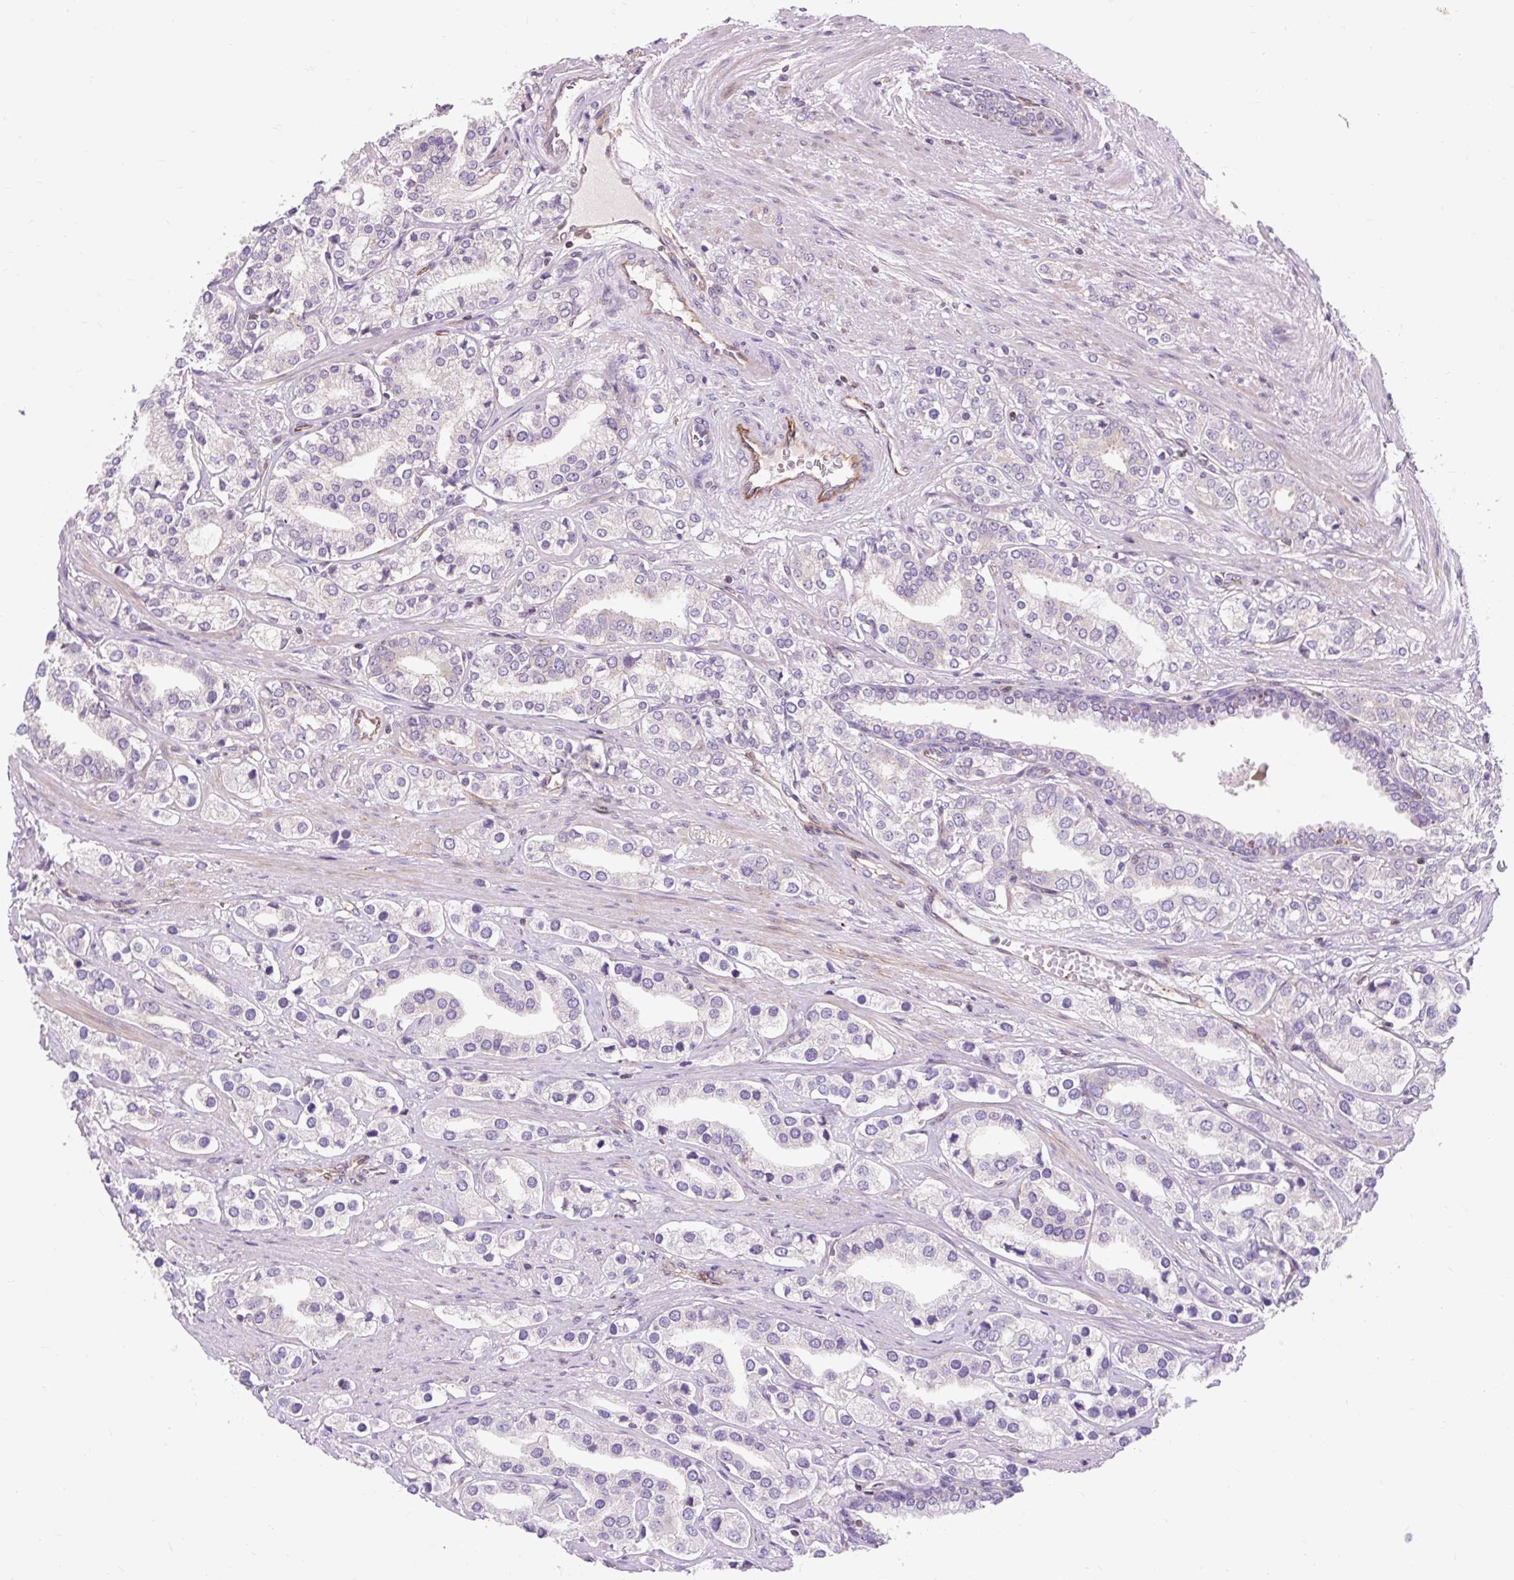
{"staining": {"intensity": "negative", "quantity": "none", "location": "none"}, "tissue": "prostate cancer", "cell_type": "Tumor cells", "image_type": "cancer", "snomed": [{"axis": "morphology", "description": "Adenocarcinoma, High grade"}, {"axis": "topography", "description": "Prostate"}], "caption": "Prostate cancer stained for a protein using immunohistochemistry (IHC) exhibits no positivity tumor cells.", "gene": "PCDHGB3", "patient": {"sex": "male", "age": 58}}